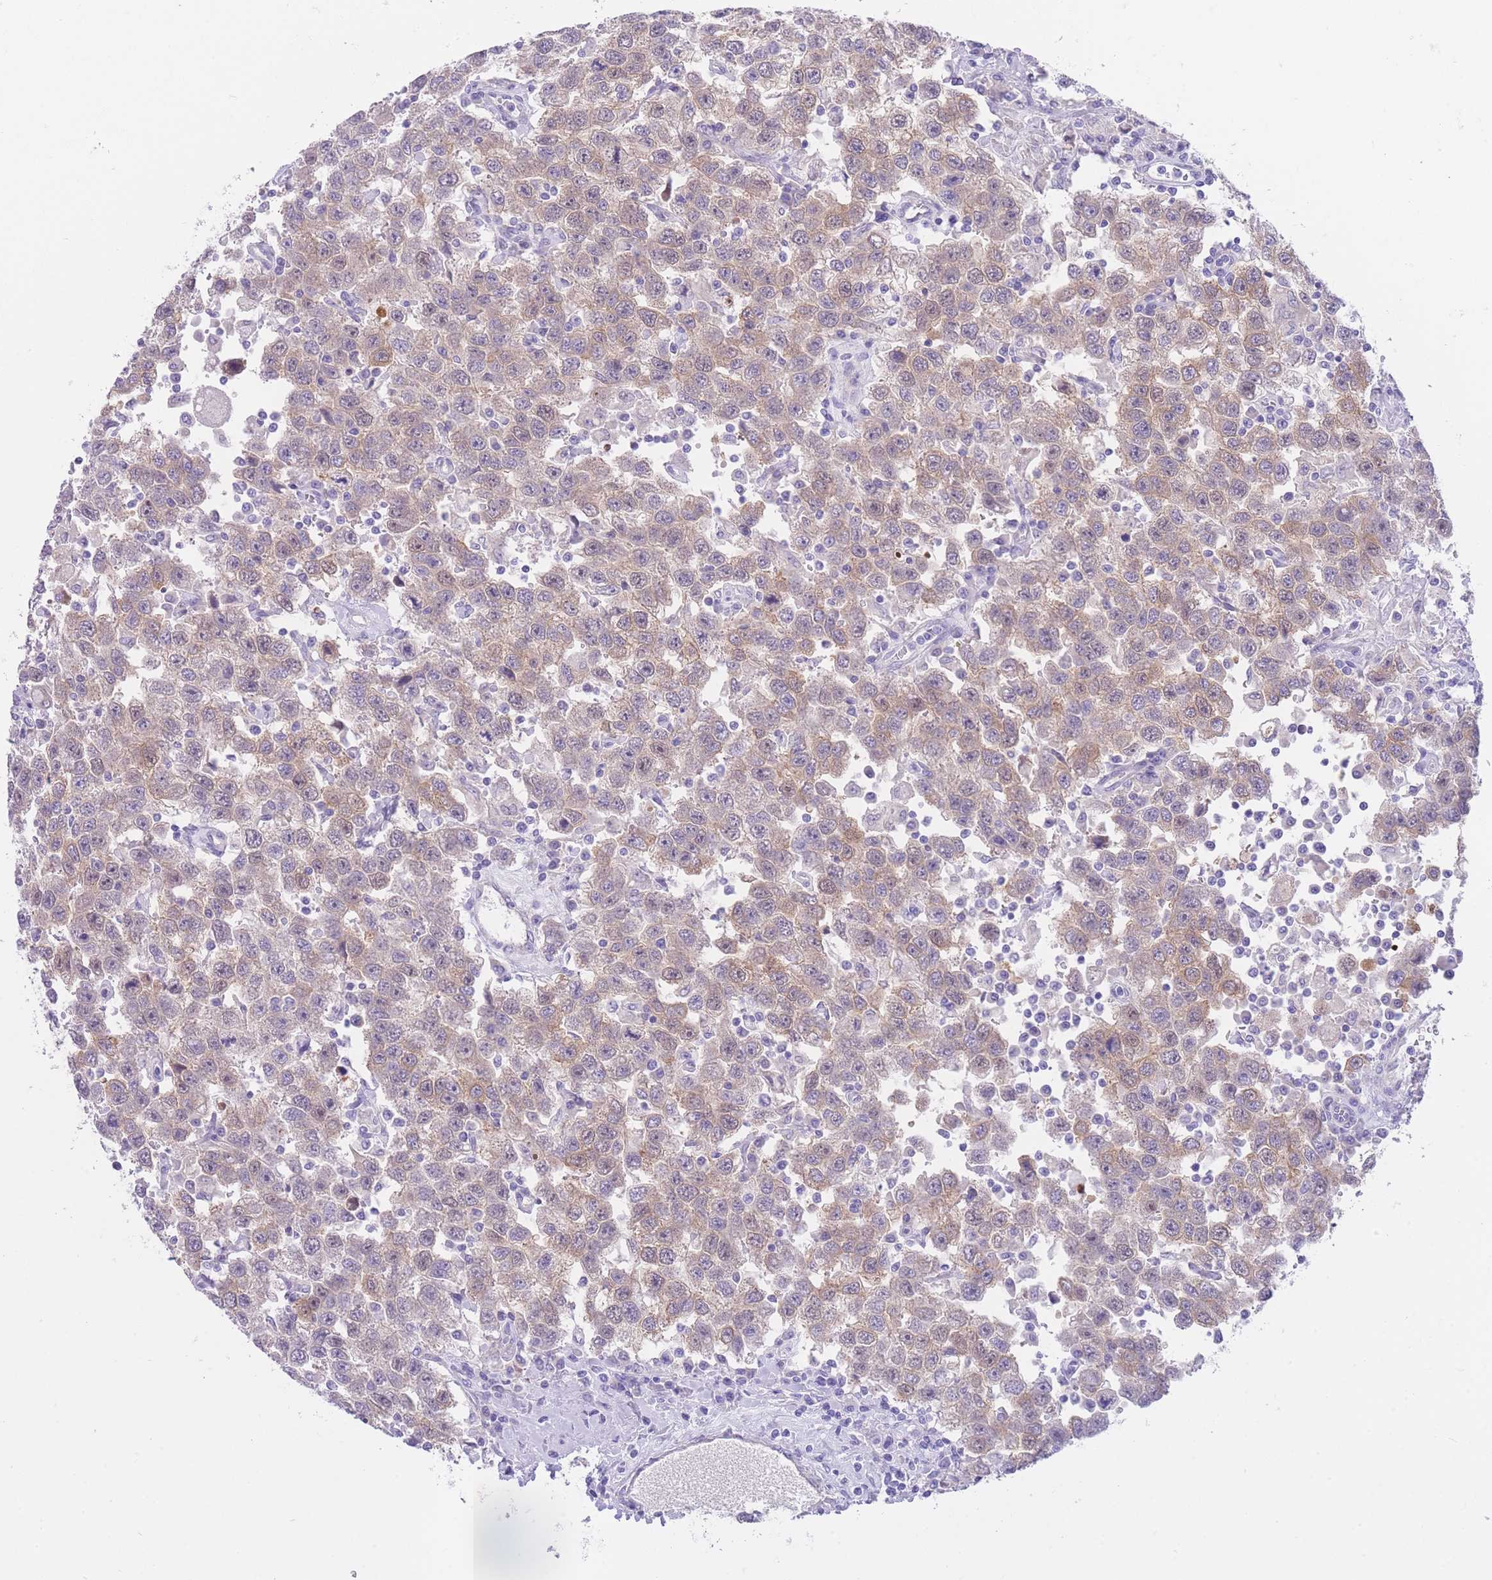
{"staining": {"intensity": "weak", "quantity": ">75%", "location": "cytoplasmic/membranous"}, "tissue": "testis cancer", "cell_type": "Tumor cells", "image_type": "cancer", "snomed": [{"axis": "morphology", "description": "Seminoma, NOS"}, {"axis": "topography", "description": "Testis"}], "caption": "Protein staining exhibits weak cytoplasmic/membranous expression in approximately >75% of tumor cells in testis cancer (seminoma).", "gene": "QTRT1", "patient": {"sex": "male", "age": 41}}